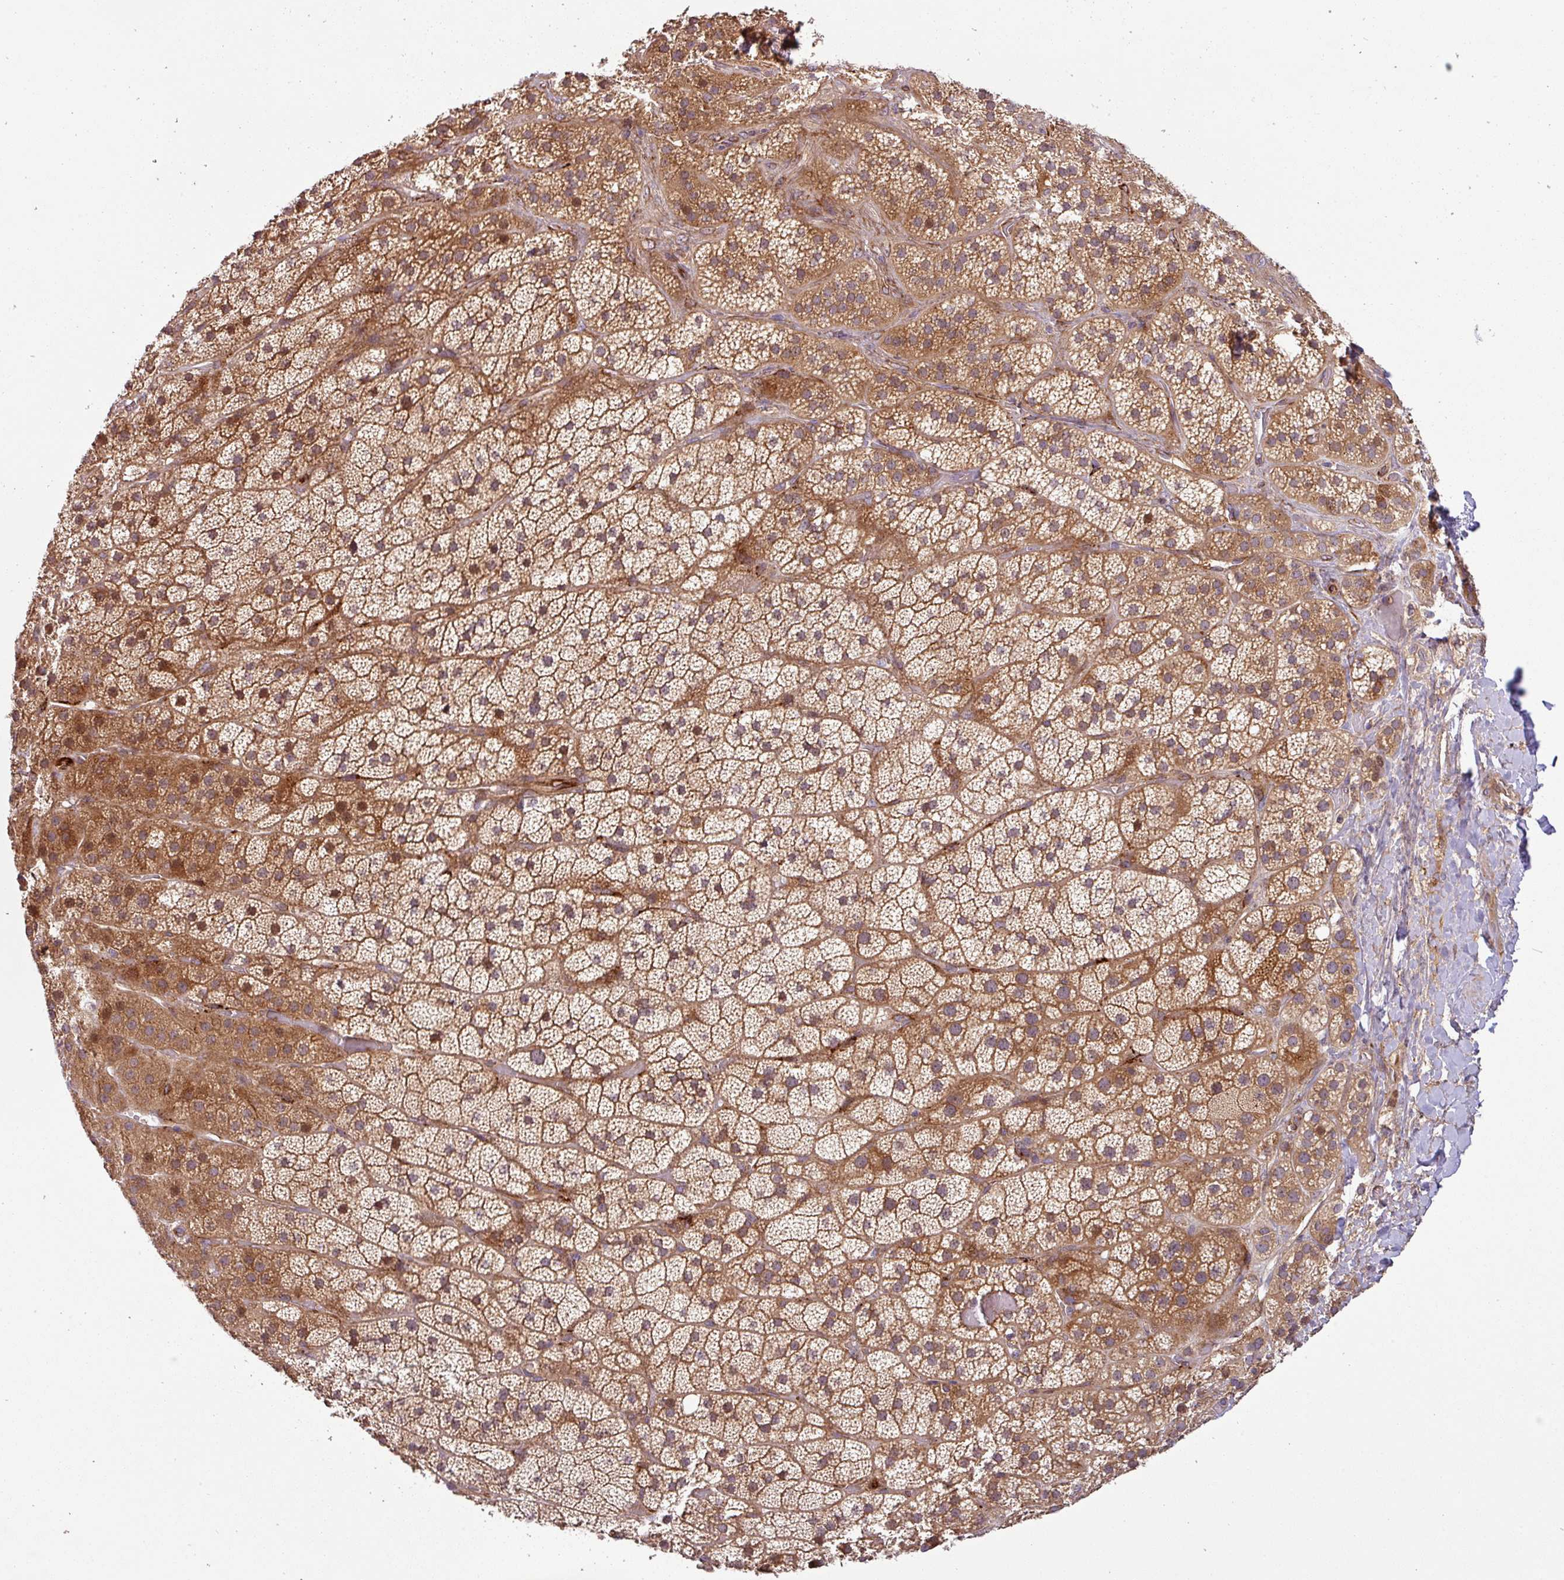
{"staining": {"intensity": "moderate", "quantity": ">75%", "location": "cytoplasmic/membranous"}, "tissue": "adrenal gland", "cell_type": "Glandular cells", "image_type": "normal", "snomed": [{"axis": "morphology", "description": "Normal tissue, NOS"}, {"axis": "topography", "description": "Adrenal gland"}], "caption": "Brown immunohistochemical staining in unremarkable human adrenal gland reveals moderate cytoplasmic/membranous staining in about >75% of glandular cells.", "gene": "ART1", "patient": {"sex": "male", "age": 57}}